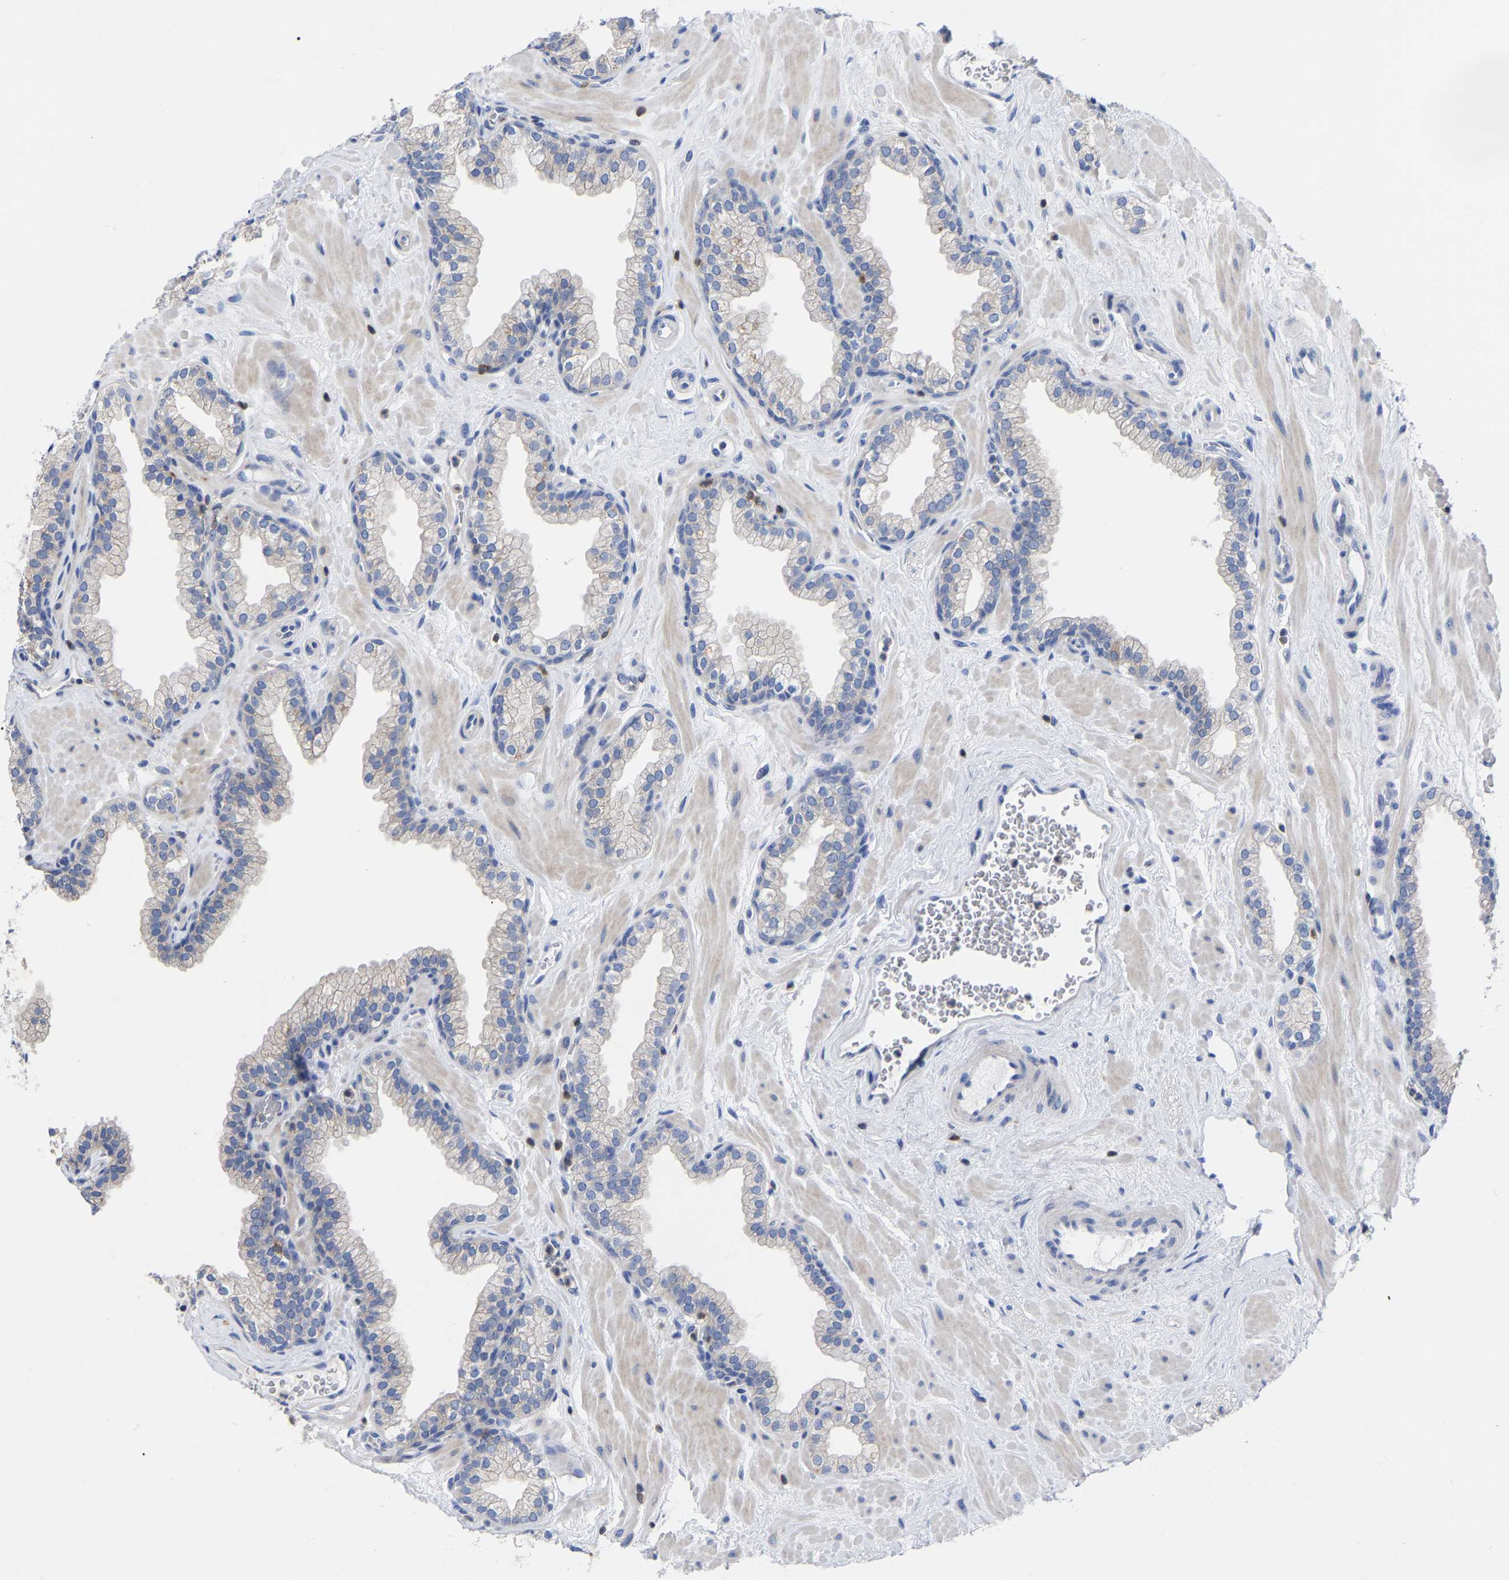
{"staining": {"intensity": "negative", "quantity": "none", "location": "none"}, "tissue": "prostate", "cell_type": "Glandular cells", "image_type": "normal", "snomed": [{"axis": "morphology", "description": "Normal tissue, NOS"}, {"axis": "morphology", "description": "Urothelial carcinoma, Low grade"}, {"axis": "topography", "description": "Urinary bladder"}, {"axis": "topography", "description": "Prostate"}], "caption": "This is an immunohistochemistry histopathology image of normal prostate. There is no expression in glandular cells.", "gene": "PTPN7", "patient": {"sex": "male", "age": 60}}